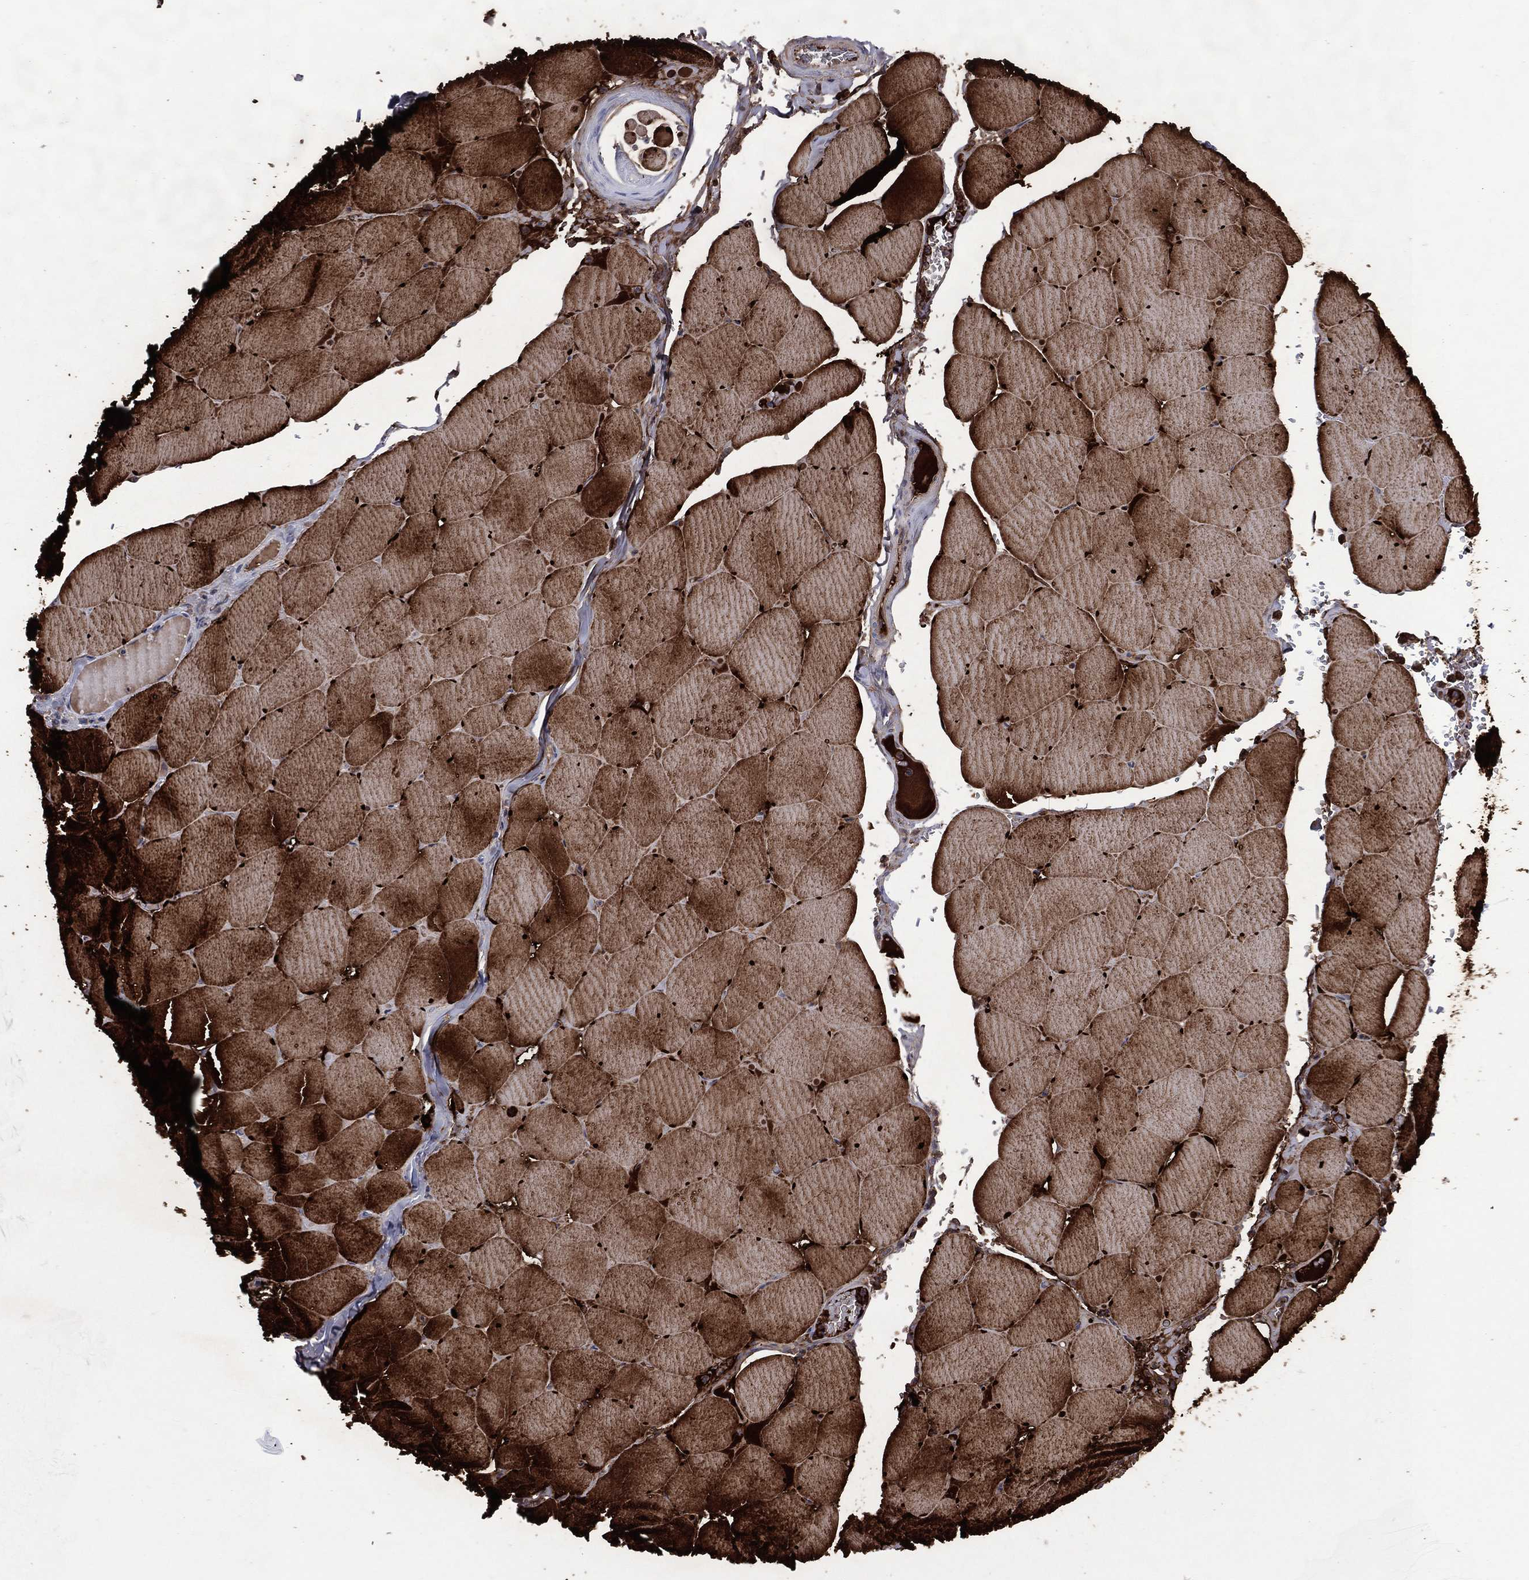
{"staining": {"intensity": "strong", "quantity": ">75%", "location": "cytoplasmic/membranous"}, "tissue": "skeletal muscle", "cell_type": "Myocytes", "image_type": "normal", "snomed": [{"axis": "morphology", "description": "Normal tissue, NOS"}, {"axis": "morphology", "description": "Malignant melanoma, Metastatic site"}, {"axis": "topography", "description": "Skeletal muscle"}], "caption": "Brown immunohistochemical staining in benign skeletal muscle displays strong cytoplasmic/membranous positivity in about >75% of myocytes. The staining was performed using DAB (3,3'-diaminobenzidine) to visualize the protein expression in brown, while the nuclei were stained in blue with hematoxylin (Magnification: 20x).", "gene": "DNAH6", "patient": {"sex": "male", "age": 50}}